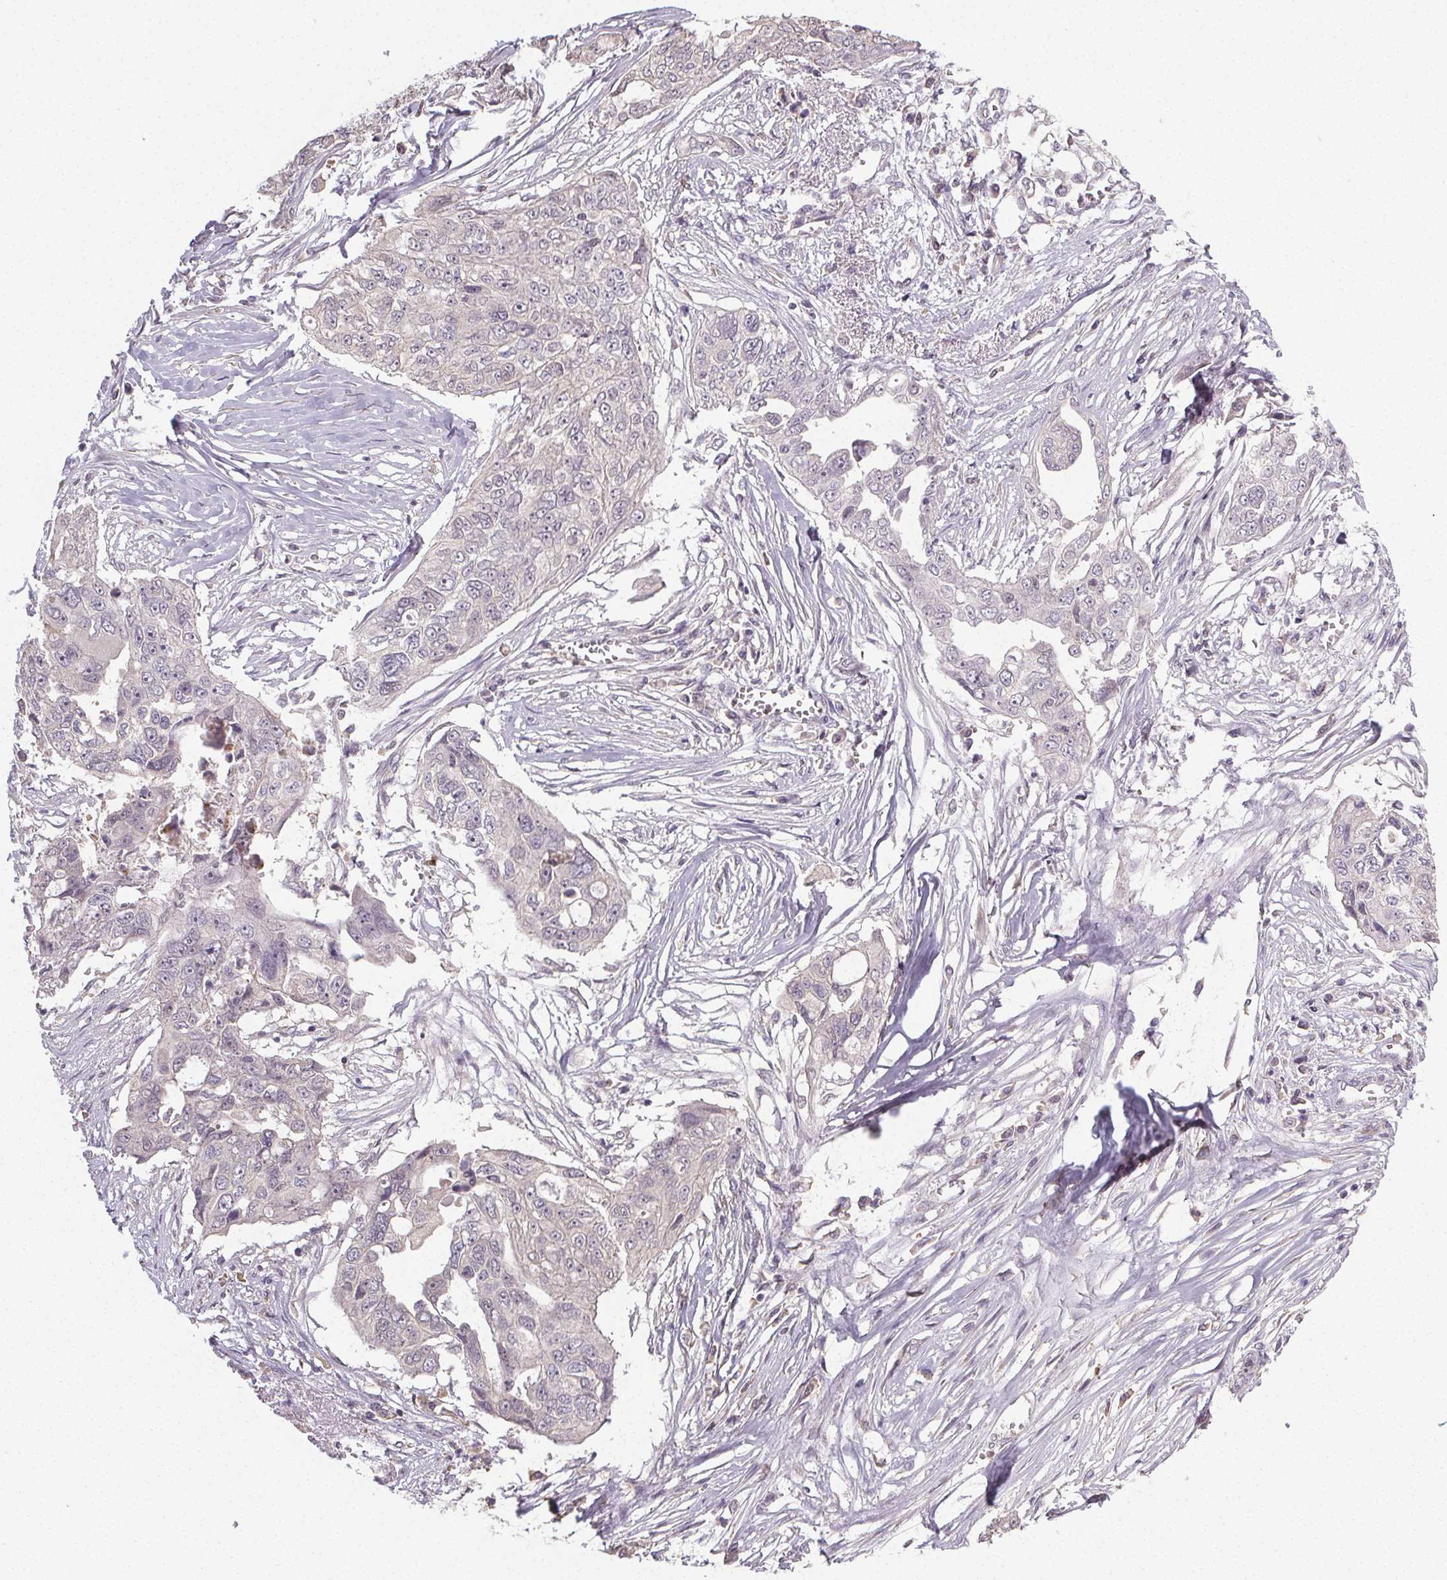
{"staining": {"intensity": "negative", "quantity": "none", "location": "none"}, "tissue": "ovarian cancer", "cell_type": "Tumor cells", "image_type": "cancer", "snomed": [{"axis": "morphology", "description": "Carcinoma, endometroid"}, {"axis": "topography", "description": "Ovary"}], "caption": "This is an immunohistochemistry (IHC) histopathology image of ovarian endometroid carcinoma. There is no expression in tumor cells.", "gene": "SLC26A2", "patient": {"sex": "female", "age": 70}}